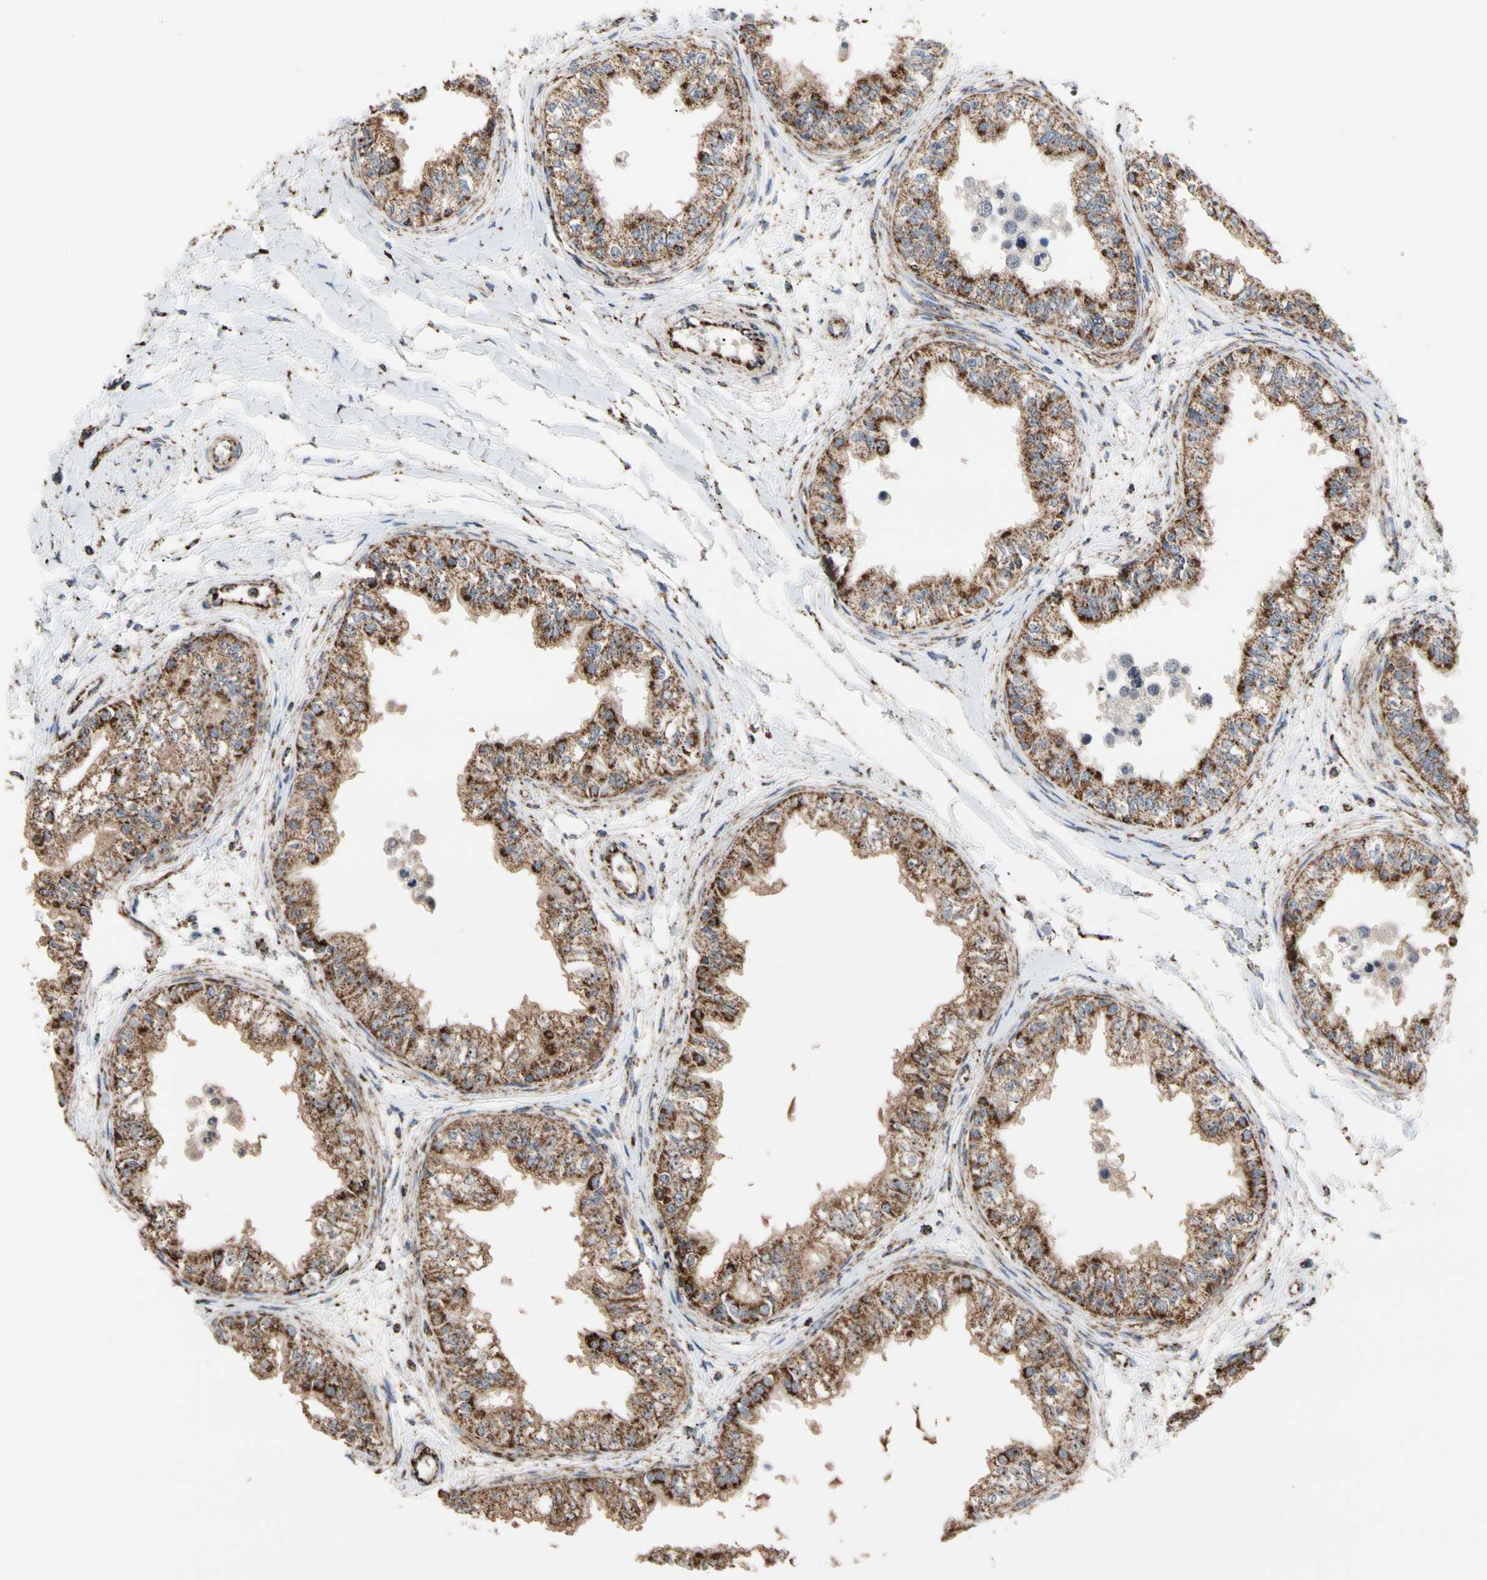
{"staining": {"intensity": "strong", "quantity": ">75%", "location": "cytoplasmic/membranous"}, "tissue": "epididymis", "cell_type": "Glandular cells", "image_type": "normal", "snomed": [{"axis": "morphology", "description": "Normal tissue, NOS"}, {"axis": "morphology", "description": "Adenocarcinoma, metastatic, NOS"}, {"axis": "topography", "description": "Testis"}, {"axis": "topography", "description": "Epididymis"}], "caption": "DAB (3,3'-diaminobenzidine) immunohistochemical staining of normal epididymis exhibits strong cytoplasmic/membranous protein staining in approximately >75% of glandular cells.", "gene": "FAM110B", "patient": {"sex": "male", "age": 26}}